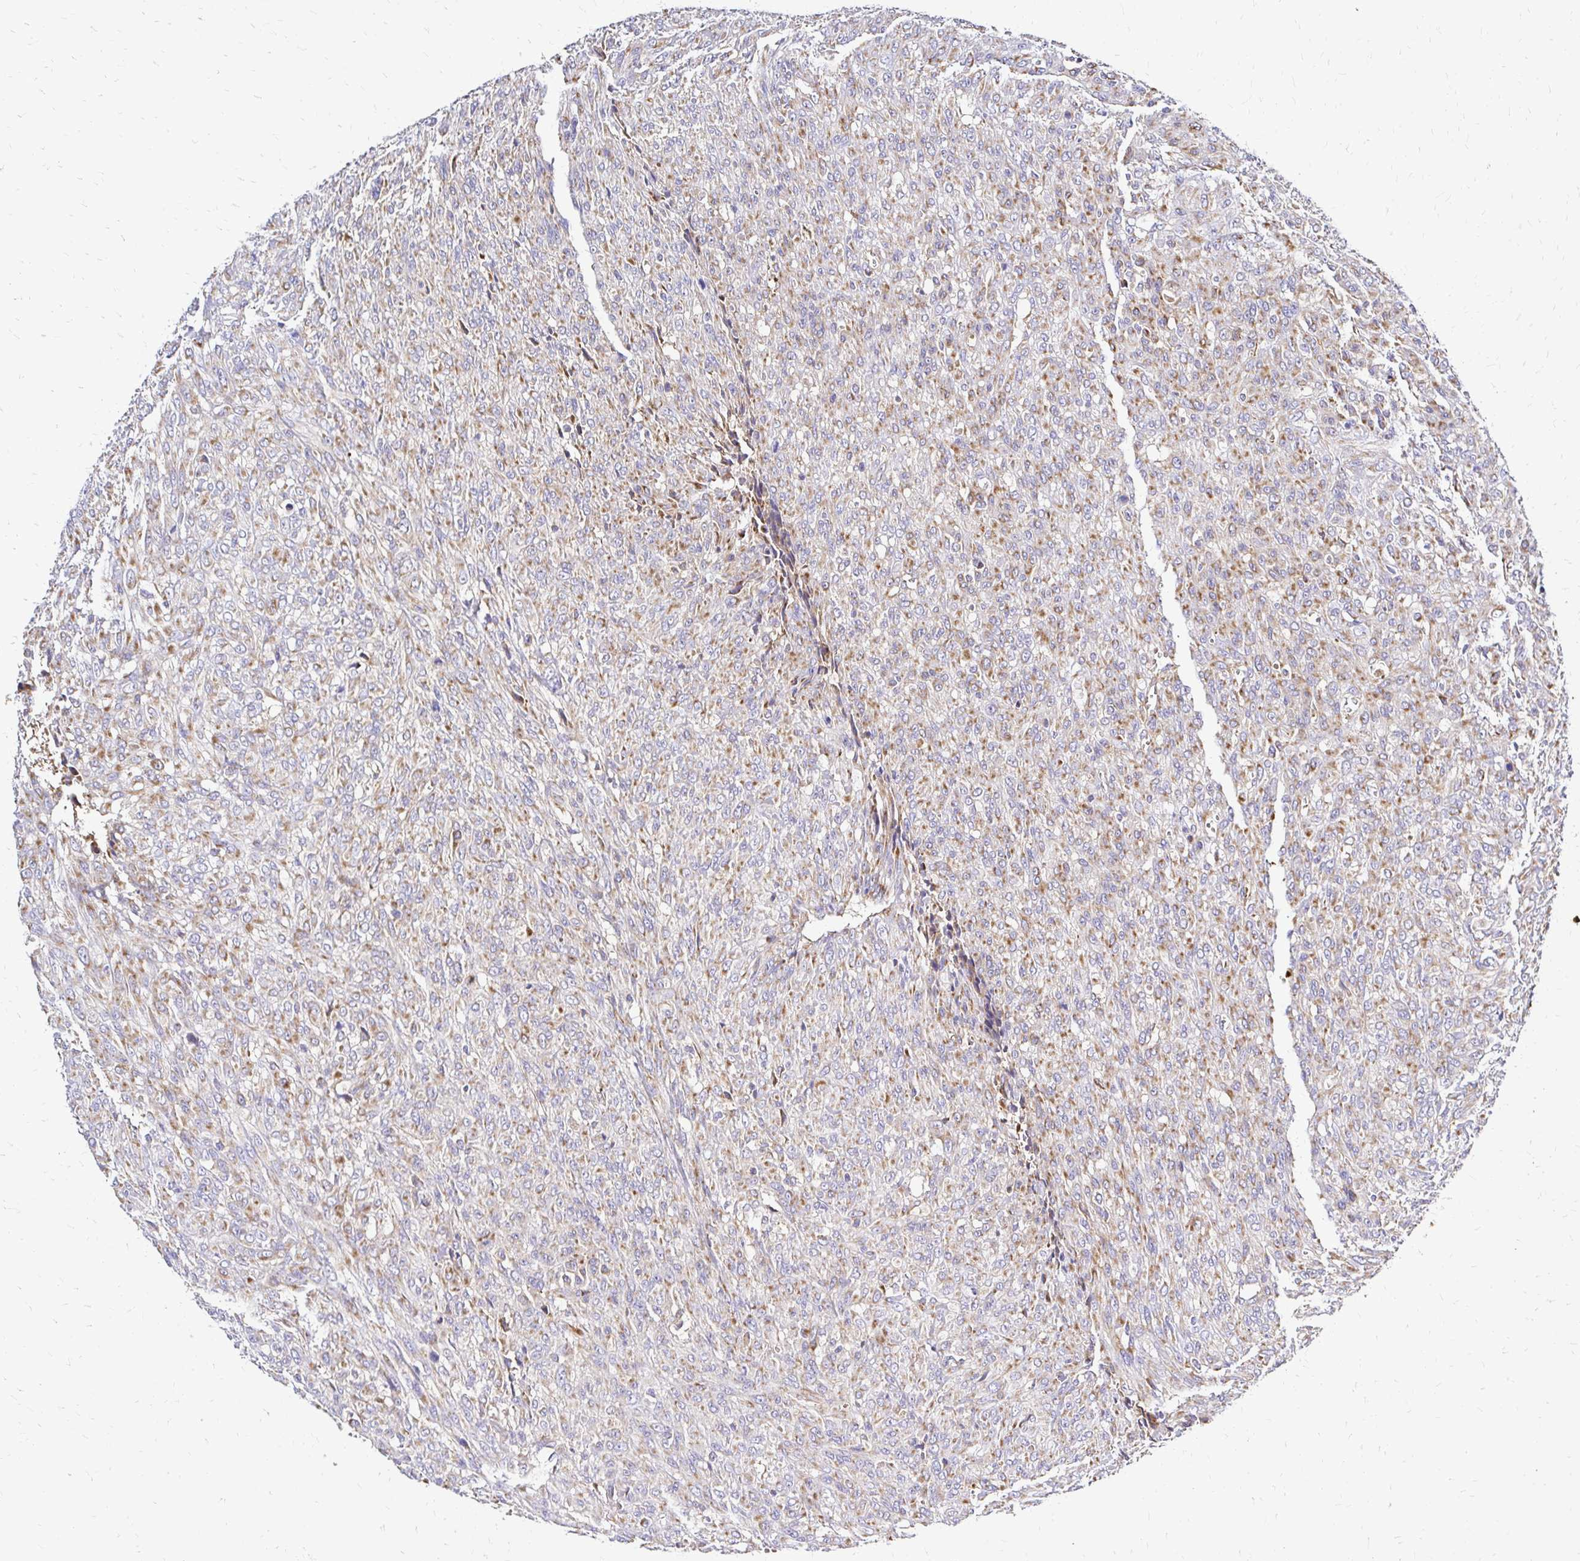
{"staining": {"intensity": "moderate", "quantity": "25%-75%", "location": "cytoplasmic/membranous"}, "tissue": "renal cancer", "cell_type": "Tumor cells", "image_type": "cancer", "snomed": [{"axis": "morphology", "description": "Adenocarcinoma, NOS"}, {"axis": "topography", "description": "Kidney"}], "caption": "Protein analysis of renal cancer tissue demonstrates moderate cytoplasmic/membranous expression in about 25%-75% of tumor cells.", "gene": "MRPL13", "patient": {"sex": "male", "age": 58}}